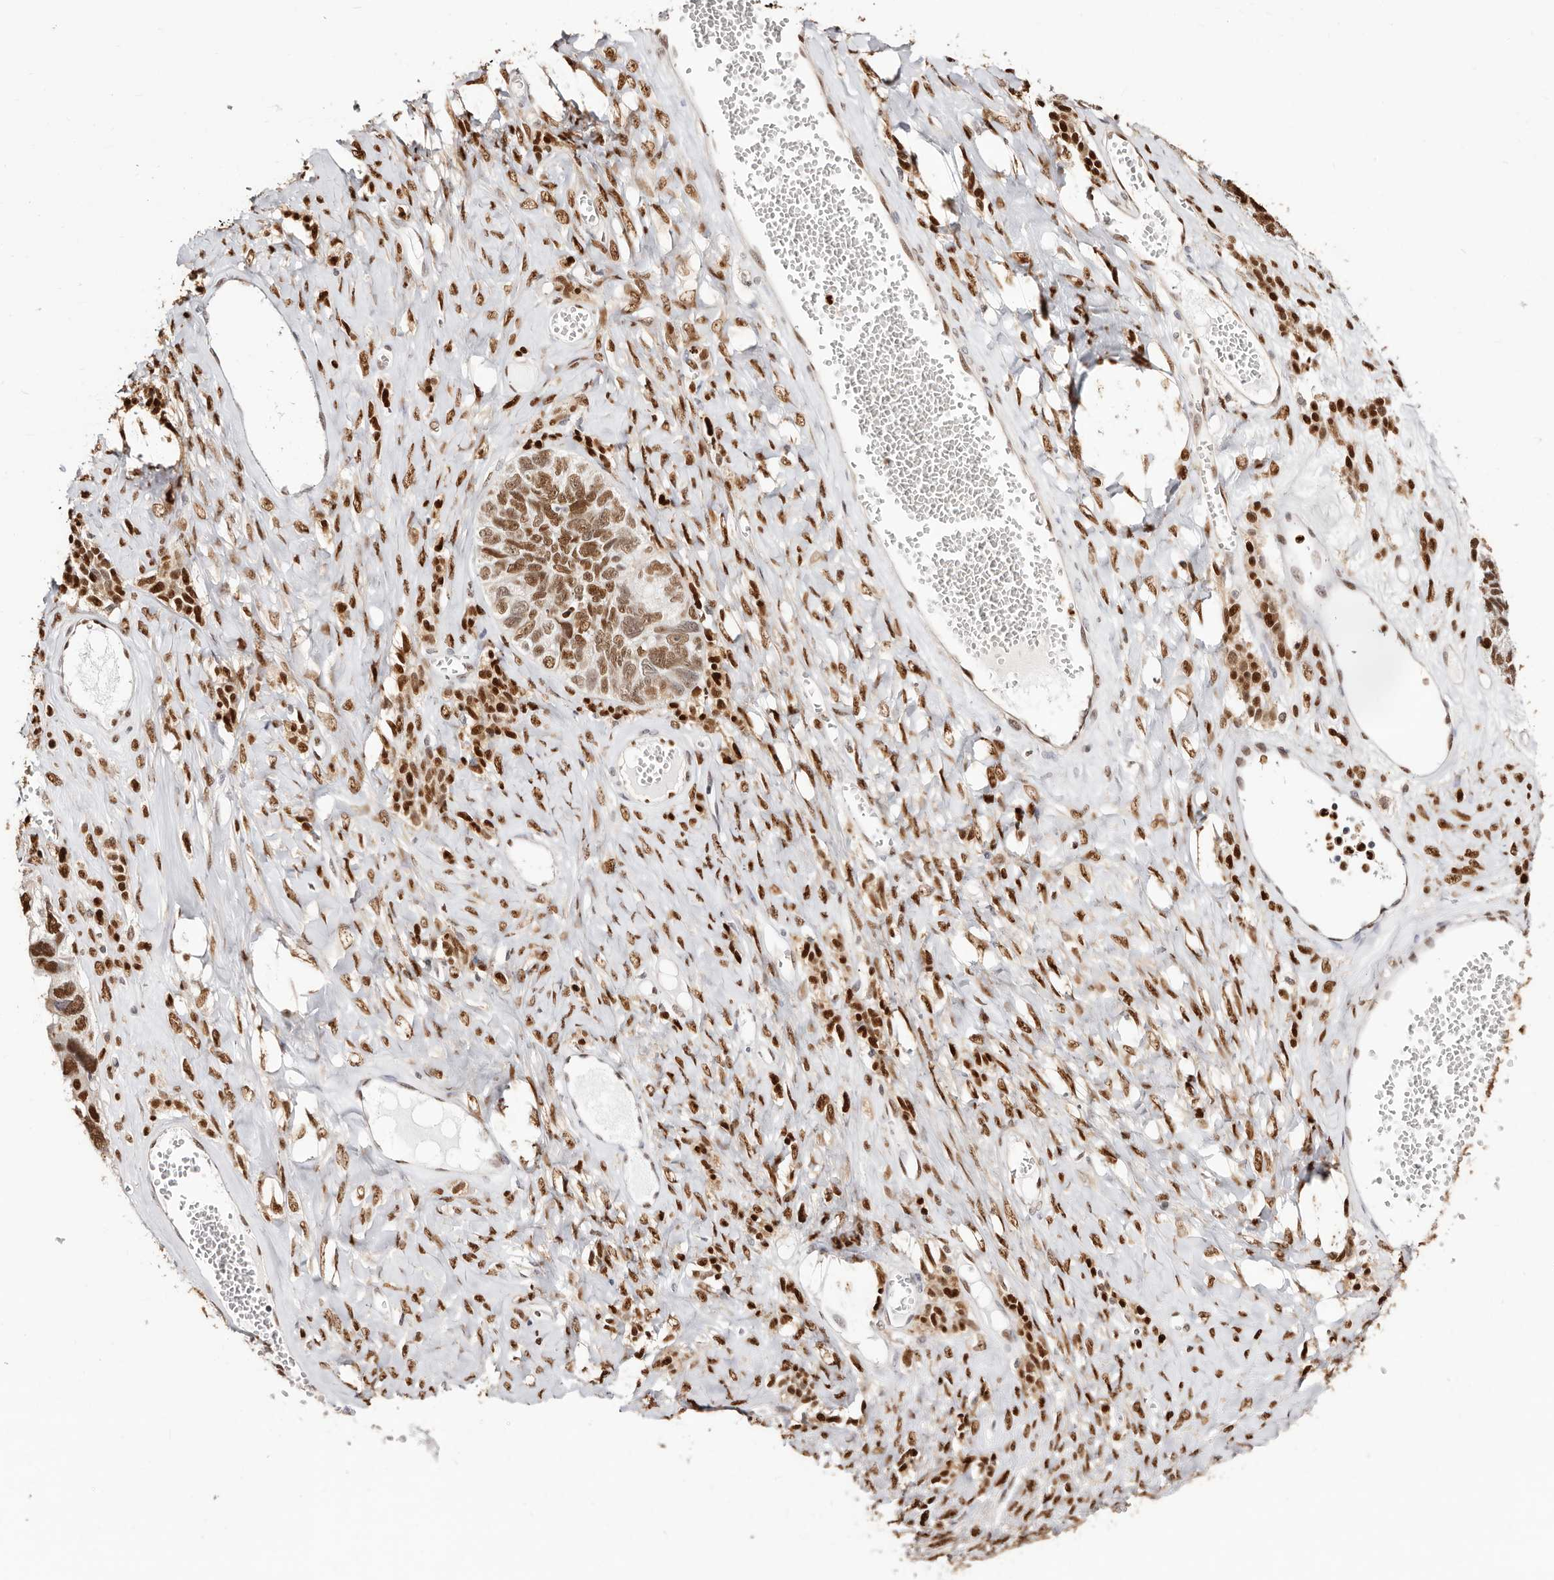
{"staining": {"intensity": "moderate", "quantity": ">75%", "location": "nuclear"}, "tissue": "ovarian cancer", "cell_type": "Tumor cells", "image_type": "cancer", "snomed": [{"axis": "morphology", "description": "Cystadenocarcinoma, serous, NOS"}, {"axis": "topography", "description": "Ovary"}], "caption": "High-power microscopy captured an IHC histopathology image of ovarian serous cystadenocarcinoma, revealing moderate nuclear expression in about >75% of tumor cells.", "gene": "TKT", "patient": {"sex": "female", "age": 79}}